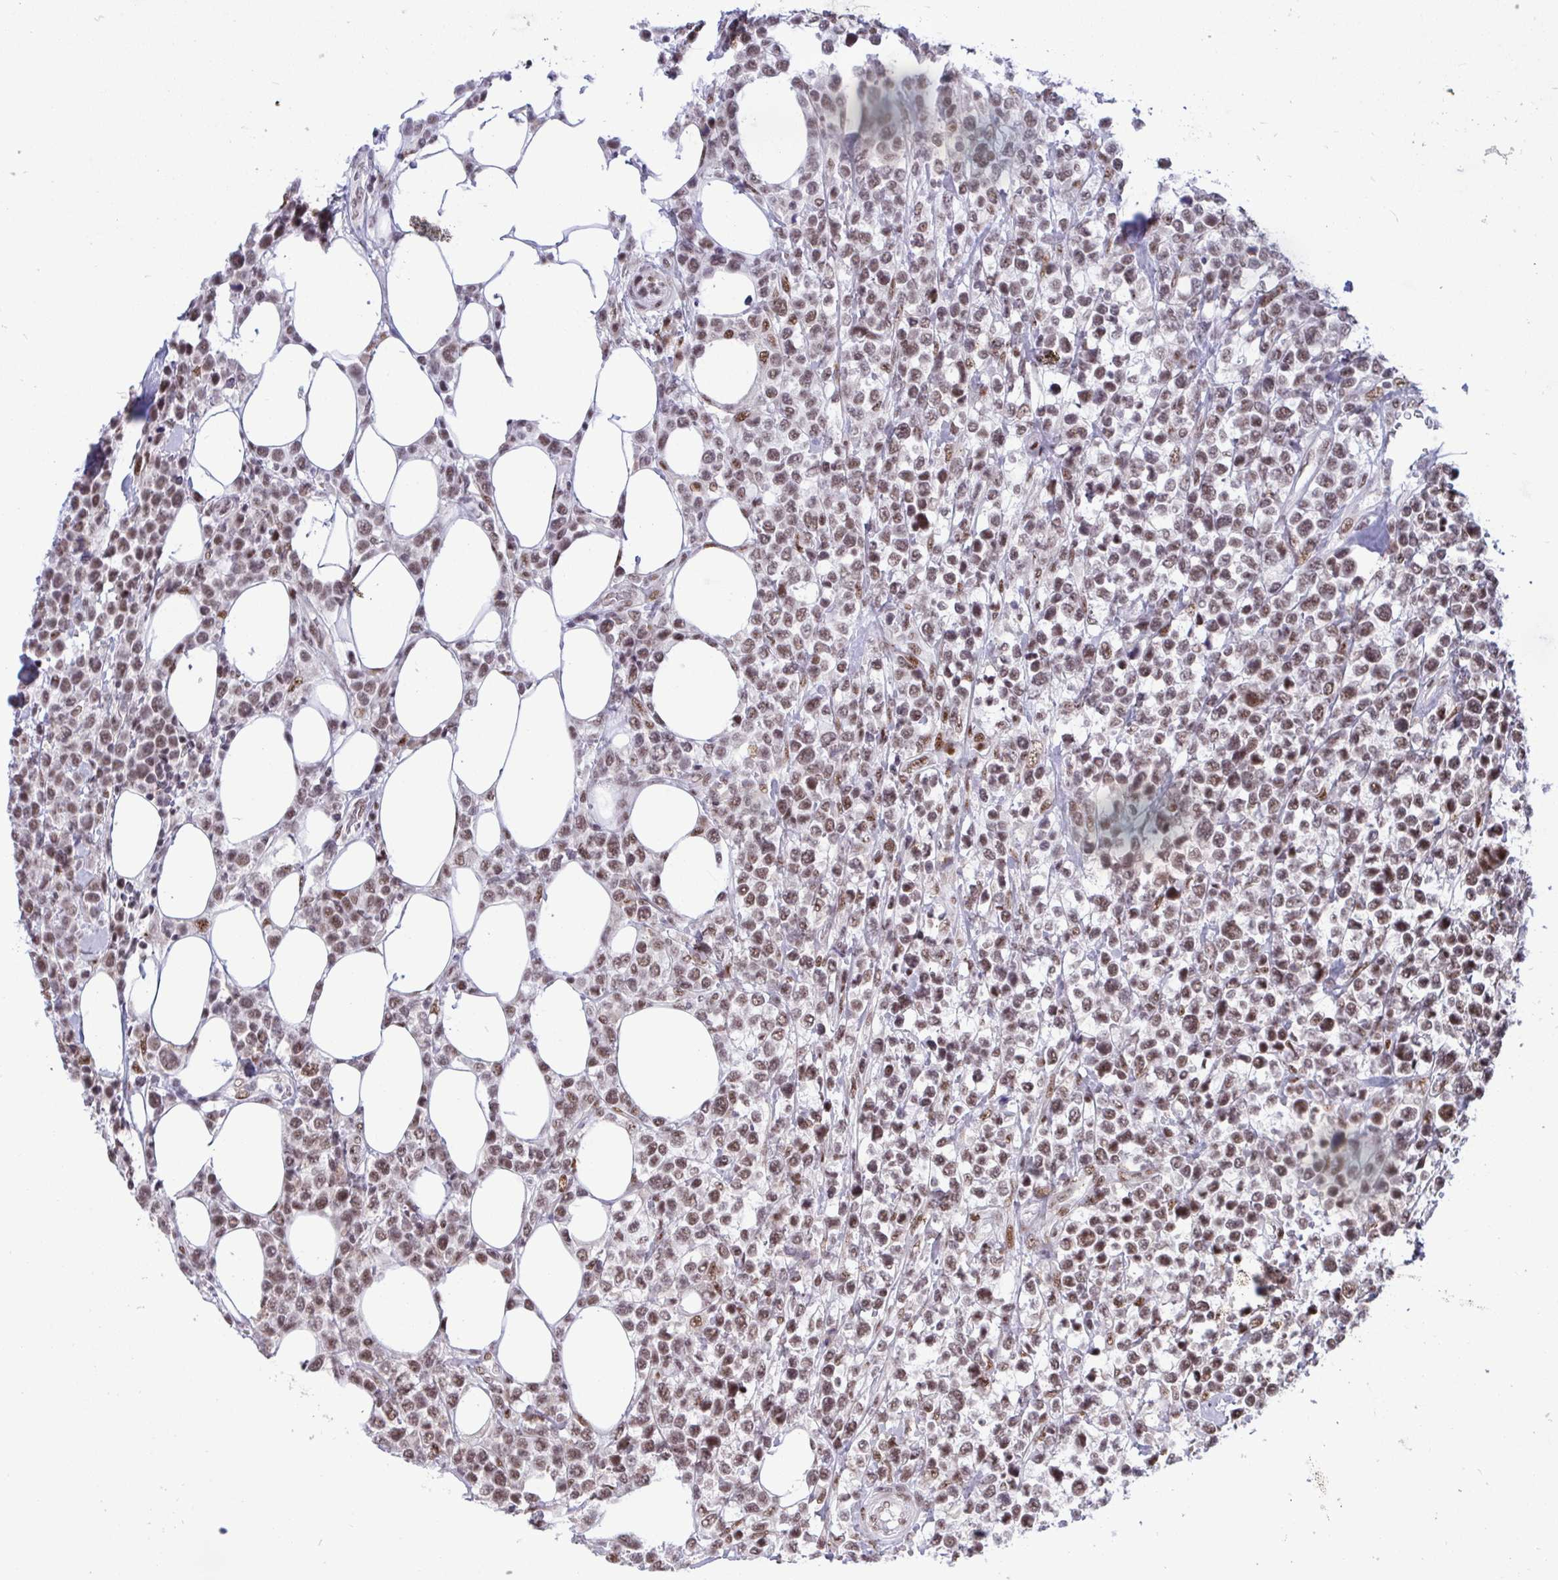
{"staining": {"intensity": "moderate", "quantity": ">75%", "location": "nuclear"}, "tissue": "lymphoma", "cell_type": "Tumor cells", "image_type": "cancer", "snomed": [{"axis": "morphology", "description": "Malignant lymphoma, non-Hodgkin's type, High grade"}, {"axis": "topography", "description": "Soft tissue"}], "caption": "Moderate nuclear protein positivity is identified in about >75% of tumor cells in high-grade malignant lymphoma, non-Hodgkin's type.", "gene": "WBP11", "patient": {"sex": "female", "age": 56}}